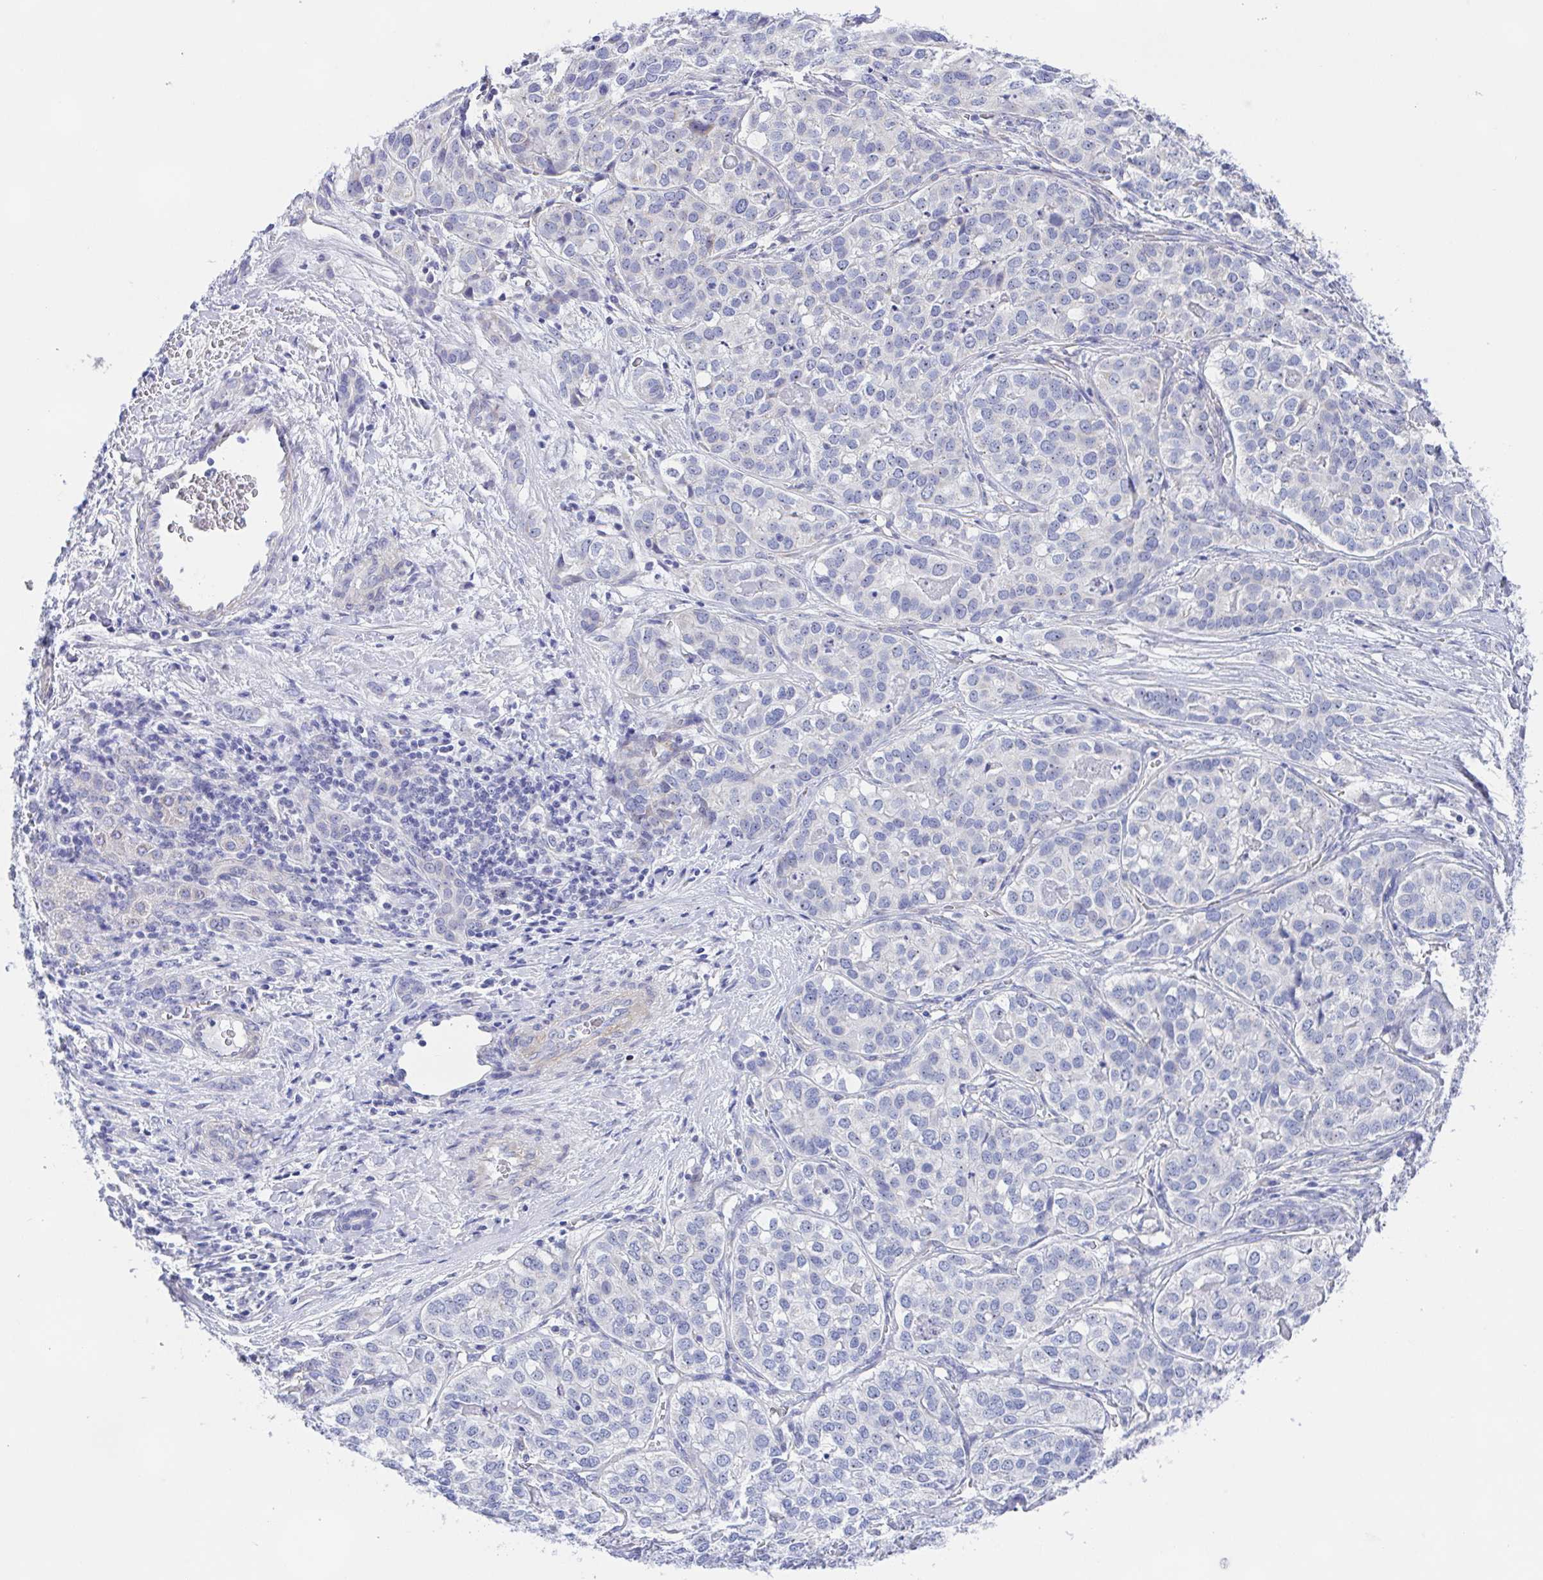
{"staining": {"intensity": "negative", "quantity": "none", "location": "none"}, "tissue": "liver cancer", "cell_type": "Tumor cells", "image_type": "cancer", "snomed": [{"axis": "morphology", "description": "Cholangiocarcinoma"}, {"axis": "topography", "description": "Liver"}], "caption": "Protein analysis of liver cancer displays no significant expression in tumor cells.", "gene": "MUCL3", "patient": {"sex": "male", "age": 56}}